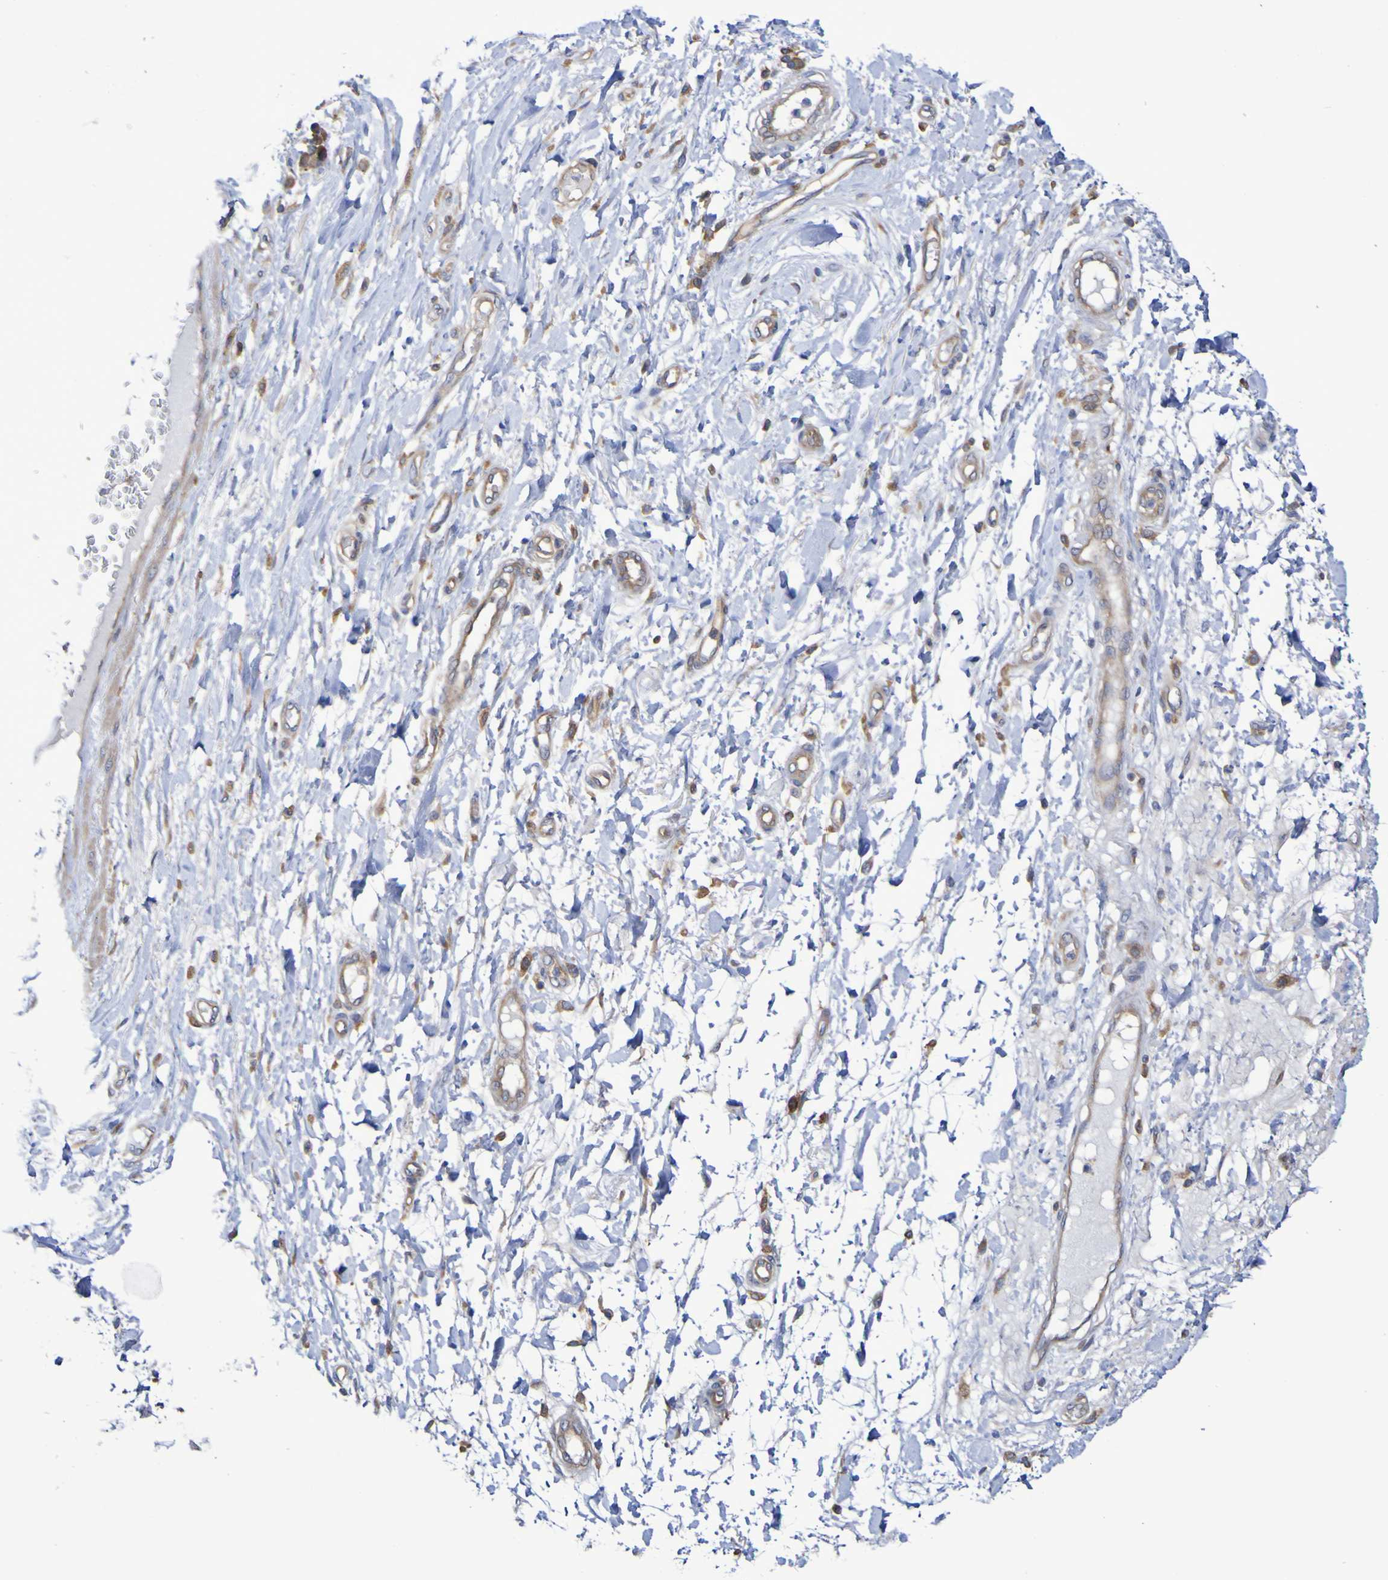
{"staining": {"intensity": "negative", "quantity": "none", "location": "none"}, "tissue": "adipose tissue", "cell_type": "Adipocytes", "image_type": "normal", "snomed": [{"axis": "morphology", "description": "Normal tissue, NOS"}, {"axis": "morphology", "description": "Adenocarcinoma, NOS"}, {"axis": "topography", "description": "Esophagus"}], "caption": "The immunohistochemistry photomicrograph has no significant staining in adipocytes of adipose tissue.", "gene": "SYNJ1", "patient": {"sex": "male", "age": 62}}